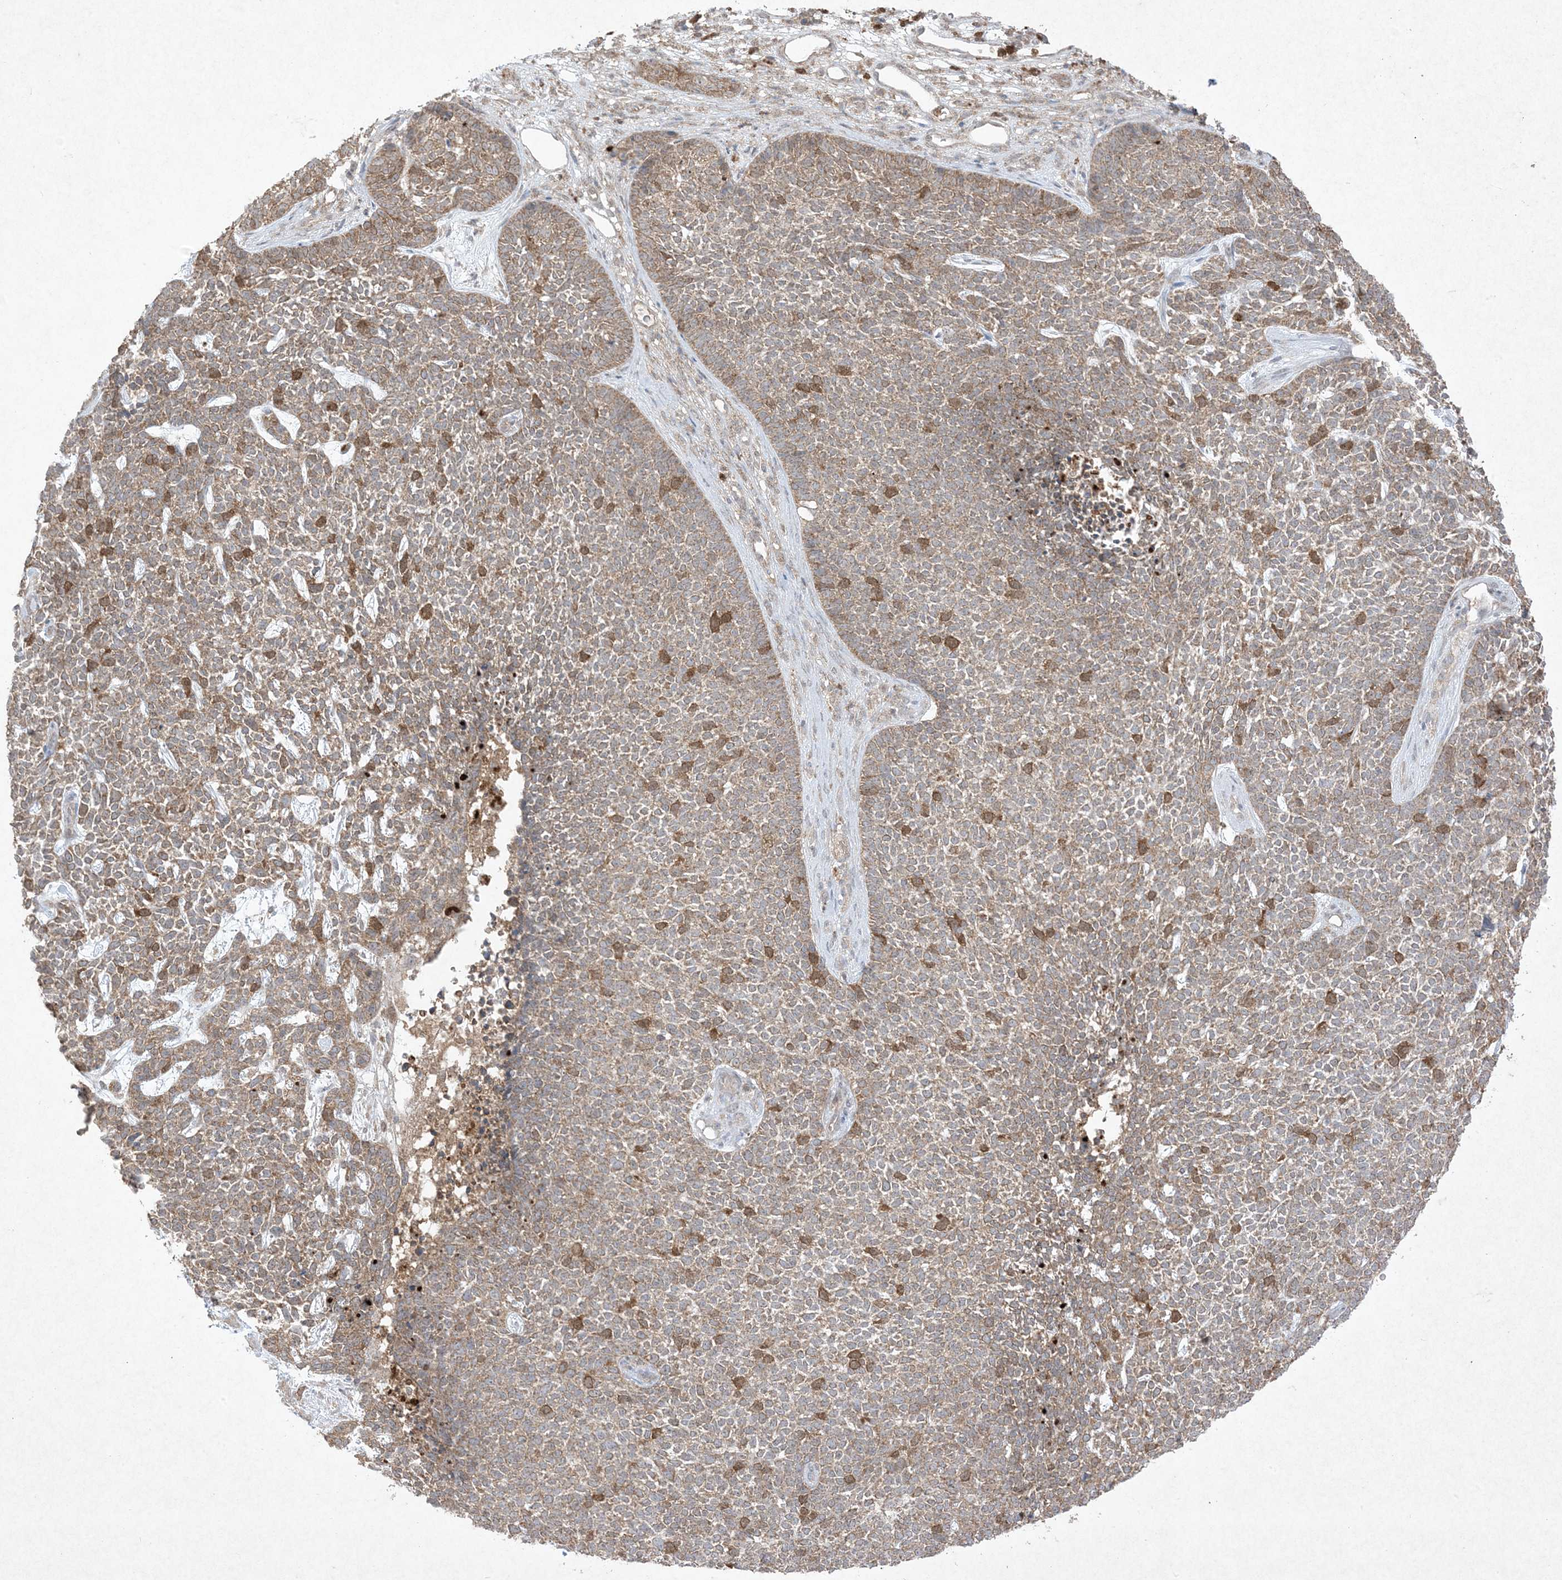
{"staining": {"intensity": "moderate", "quantity": "25%-75%", "location": "cytoplasmic/membranous"}, "tissue": "skin cancer", "cell_type": "Tumor cells", "image_type": "cancer", "snomed": [{"axis": "morphology", "description": "Basal cell carcinoma"}, {"axis": "topography", "description": "Skin"}], "caption": "The image reveals immunohistochemical staining of basal cell carcinoma (skin). There is moderate cytoplasmic/membranous expression is appreciated in approximately 25%-75% of tumor cells.", "gene": "UBE2C", "patient": {"sex": "female", "age": 84}}